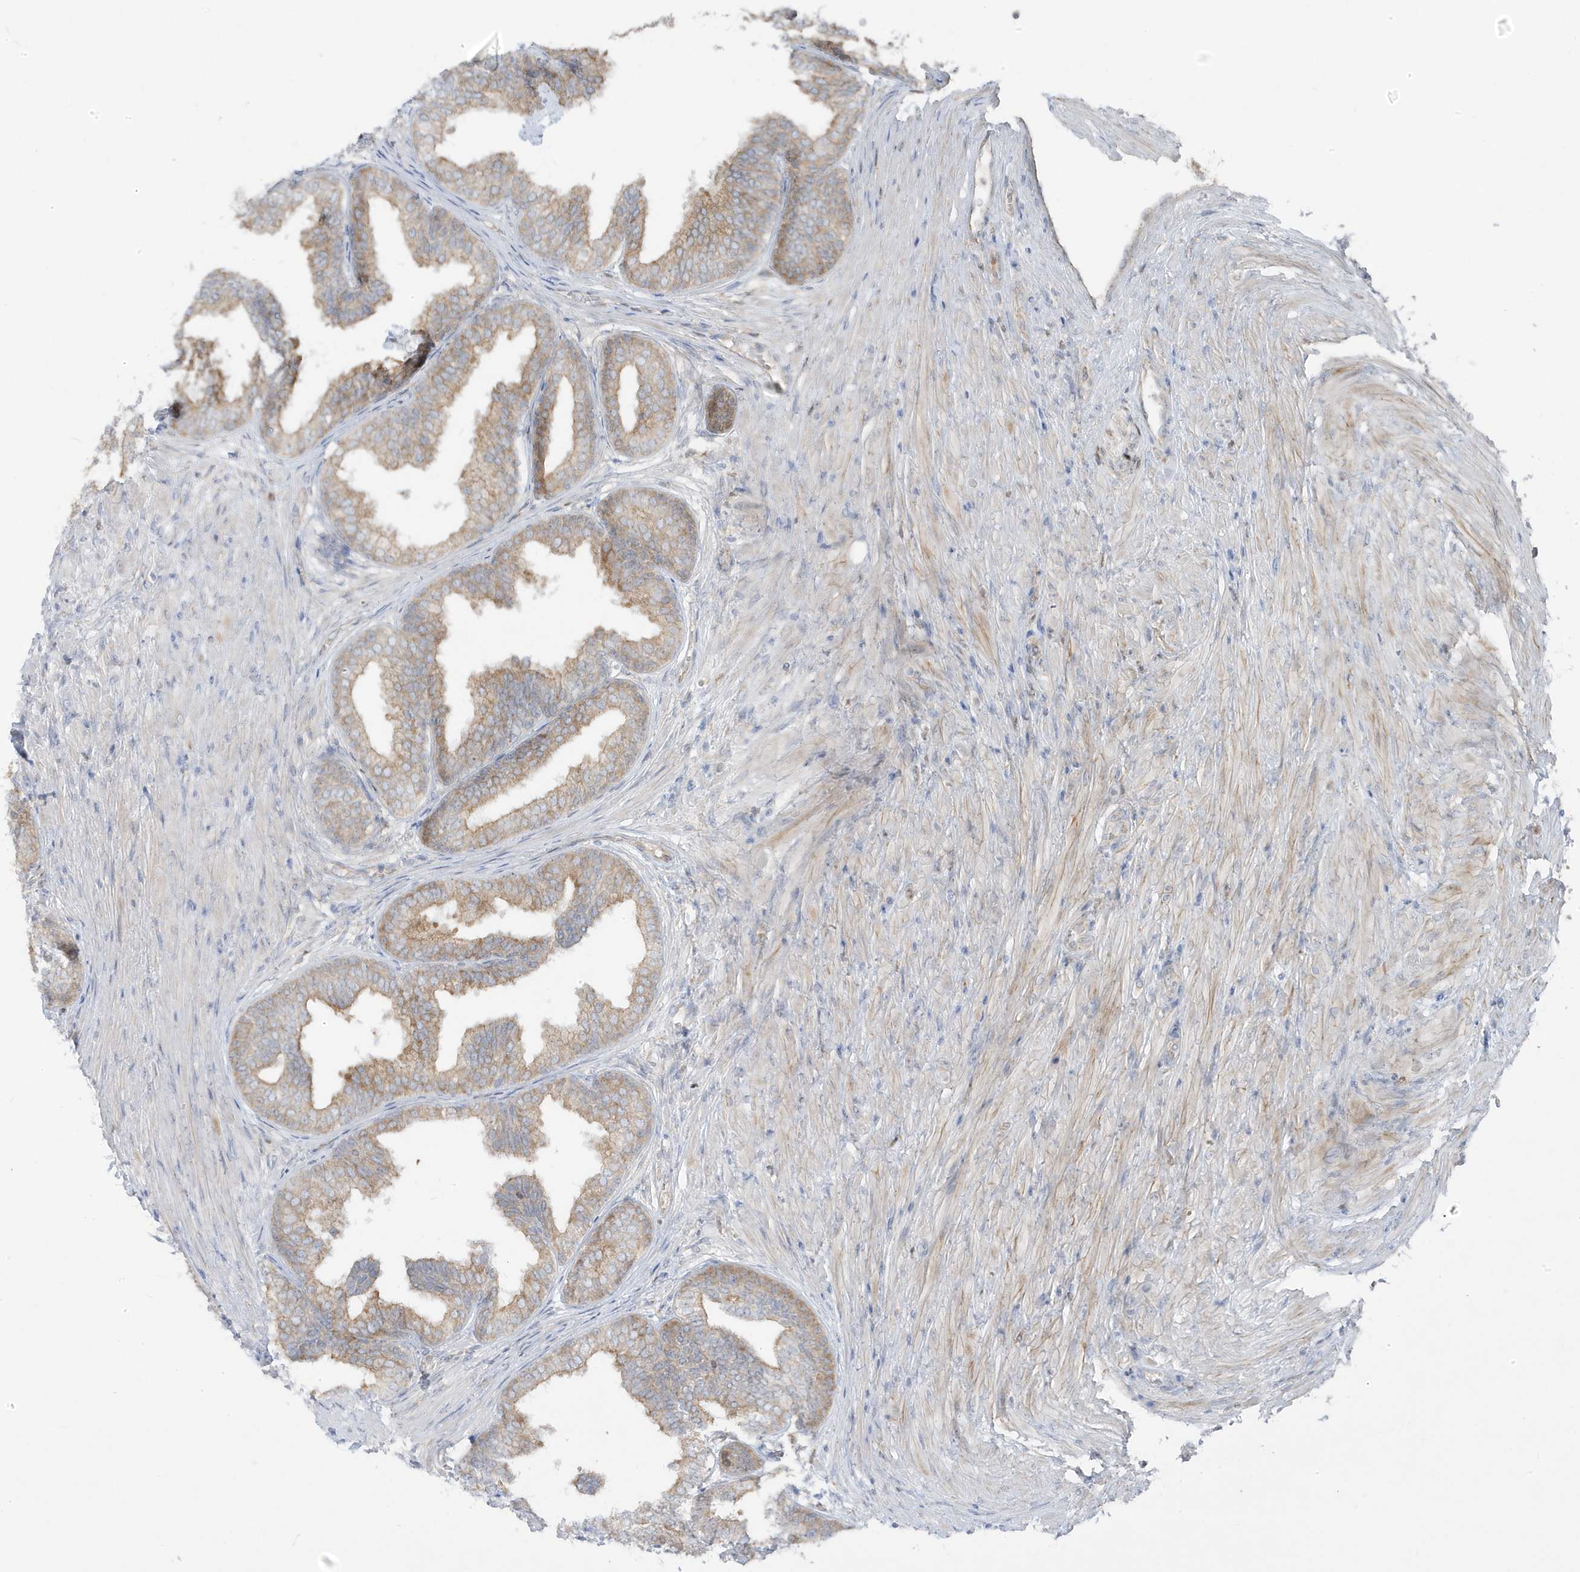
{"staining": {"intensity": "weak", "quantity": ">75%", "location": "cytoplasmic/membranous"}, "tissue": "prostate", "cell_type": "Glandular cells", "image_type": "normal", "snomed": [{"axis": "morphology", "description": "Normal tissue, NOS"}, {"axis": "topography", "description": "Prostate"}], "caption": "Immunohistochemical staining of benign prostate reveals low levels of weak cytoplasmic/membranous staining in about >75% of glandular cells.", "gene": "ZNF654", "patient": {"sex": "male", "age": 76}}